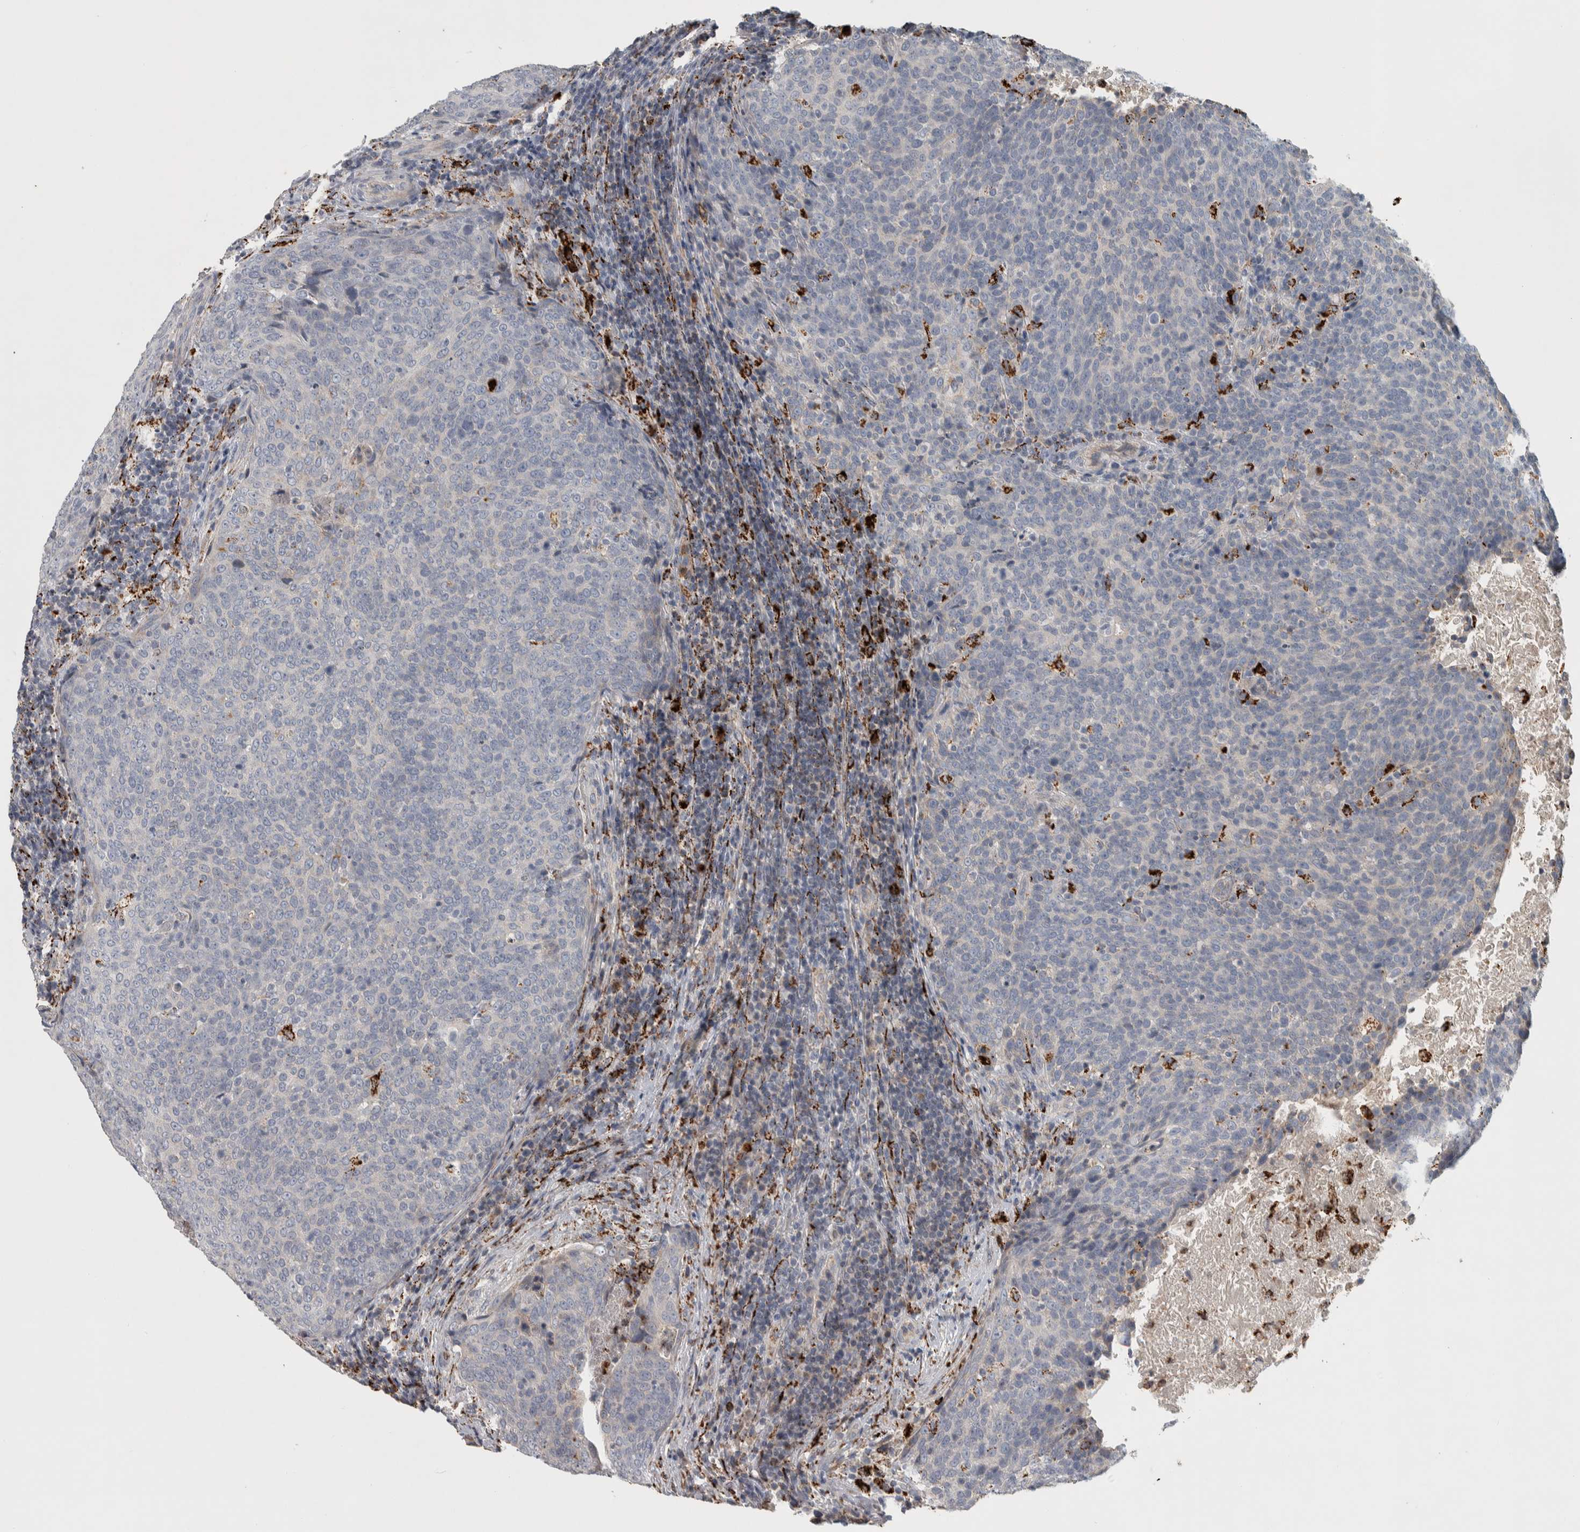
{"staining": {"intensity": "negative", "quantity": "none", "location": "none"}, "tissue": "head and neck cancer", "cell_type": "Tumor cells", "image_type": "cancer", "snomed": [{"axis": "morphology", "description": "Squamous cell carcinoma, NOS"}, {"axis": "morphology", "description": "Squamous cell carcinoma, metastatic, NOS"}, {"axis": "topography", "description": "Lymph node"}, {"axis": "topography", "description": "Head-Neck"}], "caption": "The image exhibits no significant positivity in tumor cells of head and neck cancer. (Stains: DAB (3,3'-diaminobenzidine) IHC with hematoxylin counter stain, Microscopy: brightfield microscopy at high magnification).", "gene": "FAM78A", "patient": {"sex": "male", "age": 62}}